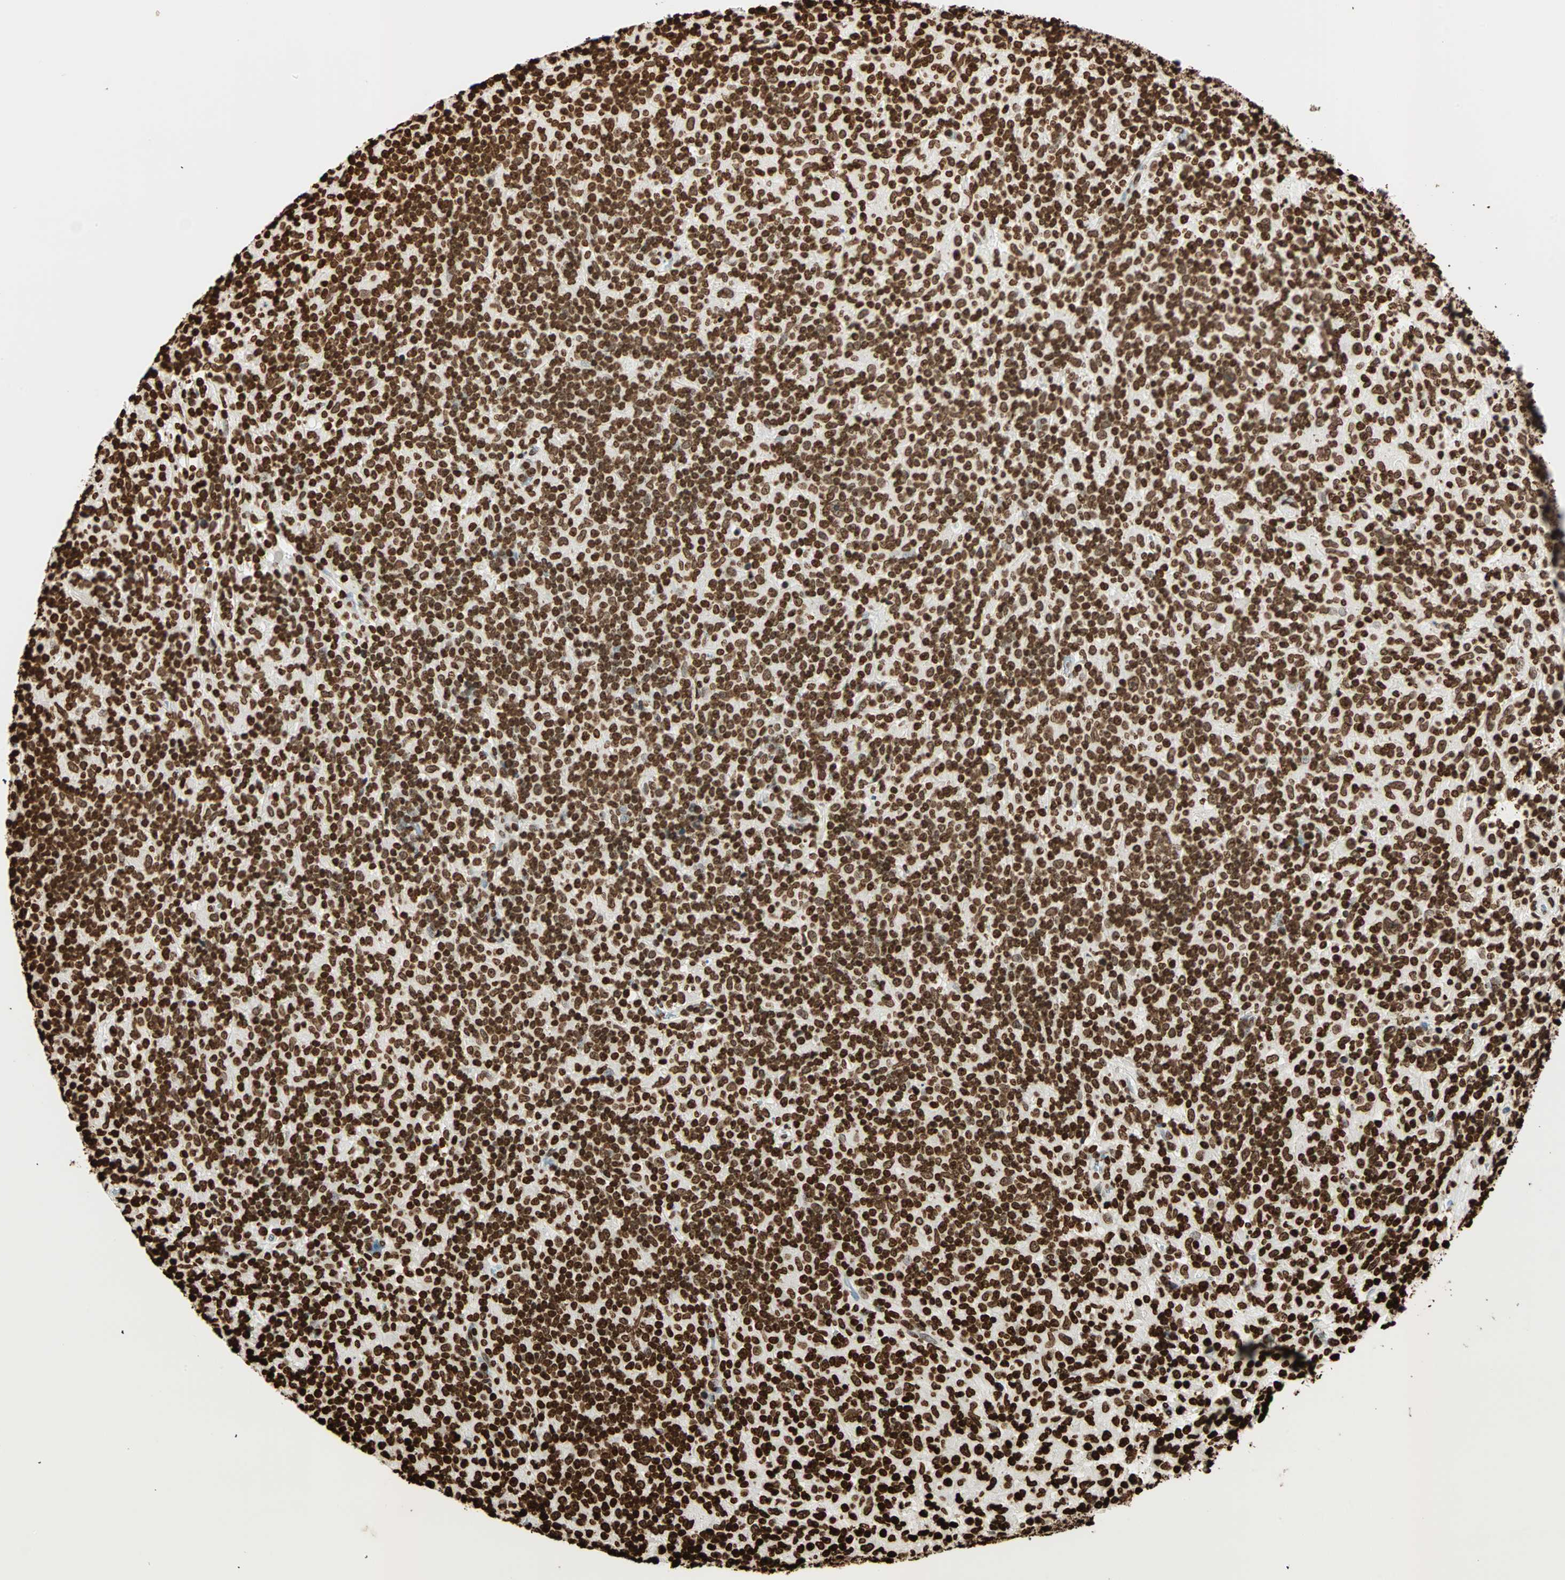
{"staining": {"intensity": "strong", "quantity": ">75%", "location": "nuclear"}, "tissue": "lymphoma", "cell_type": "Tumor cells", "image_type": "cancer", "snomed": [{"axis": "morphology", "description": "Hodgkin's disease, NOS"}, {"axis": "topography", "description": "Lymph node"}], "caption": "Immunohistochemical staining of human lymphoma reveals high levels of strong nuclear staining in approximately >75% of tumor cells. Nuclei are stained in blue.", "gene": "GLI2", "patient": {"sex": "male", "age": 70}}